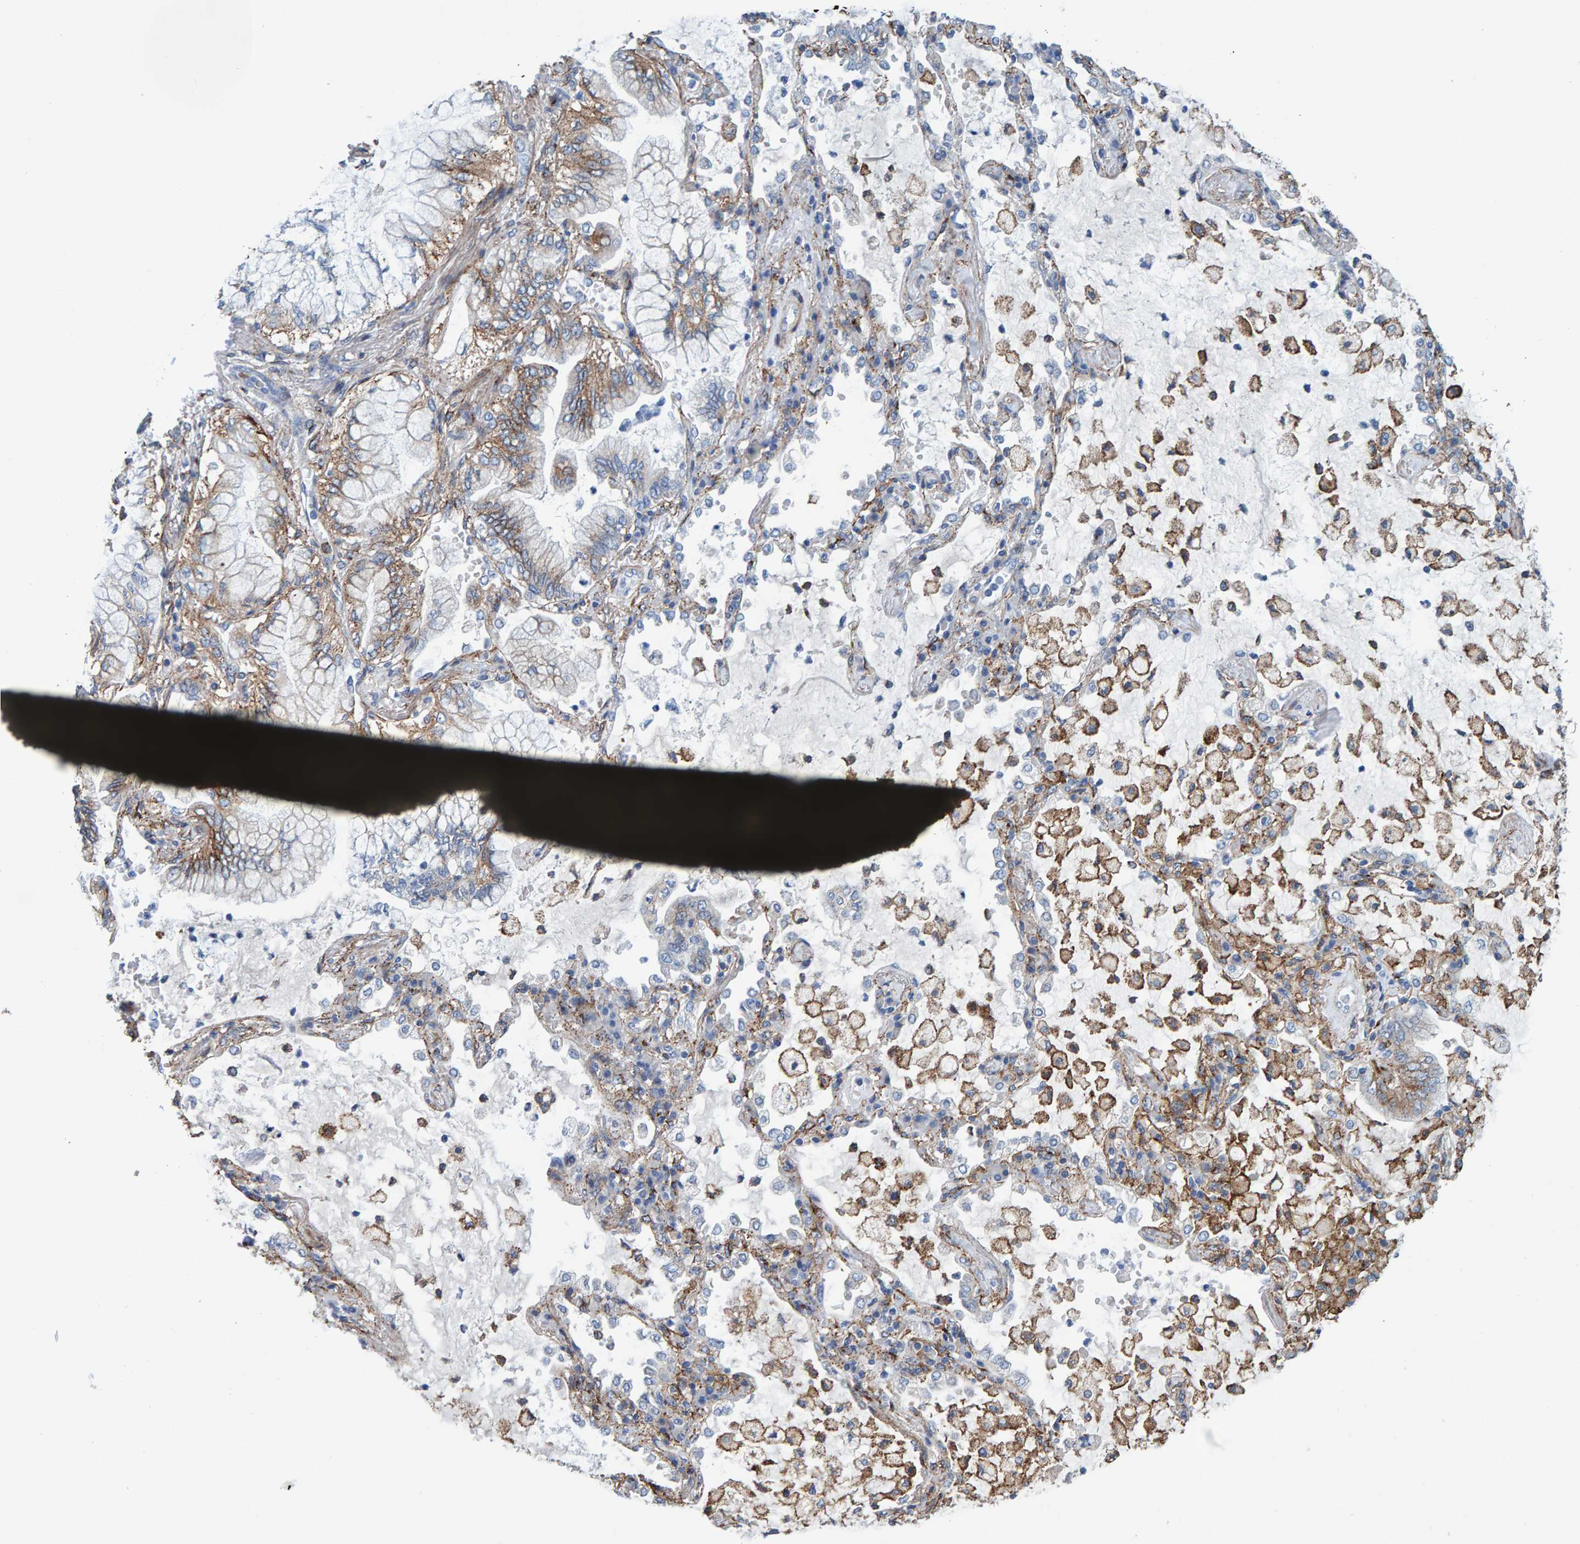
{"staining": {"intensity": "weak", "quantity": ">75%", "location": "cytoplasmic/membranous"}, "tissue": "lung cancer", "cell_type": "Tumor cells", "image_type": "cancer", "snomed": [{"axis": "morphology", "description": "Adenocarcinoma, NOS"}, {"axis": "topography", "description": "Lung"}], "caption": "Weak cytoplasmic/membranous protein positivity is seen in approximately >75% of tumor cells in lung adenocarcinoma. The staining is performed using DAB brown chromogen to label protein expression. The nuclei are counter-stained blue using hematoxylin.", "gene": "LRP1", "patient": {"sex": "female", "age": 70}}